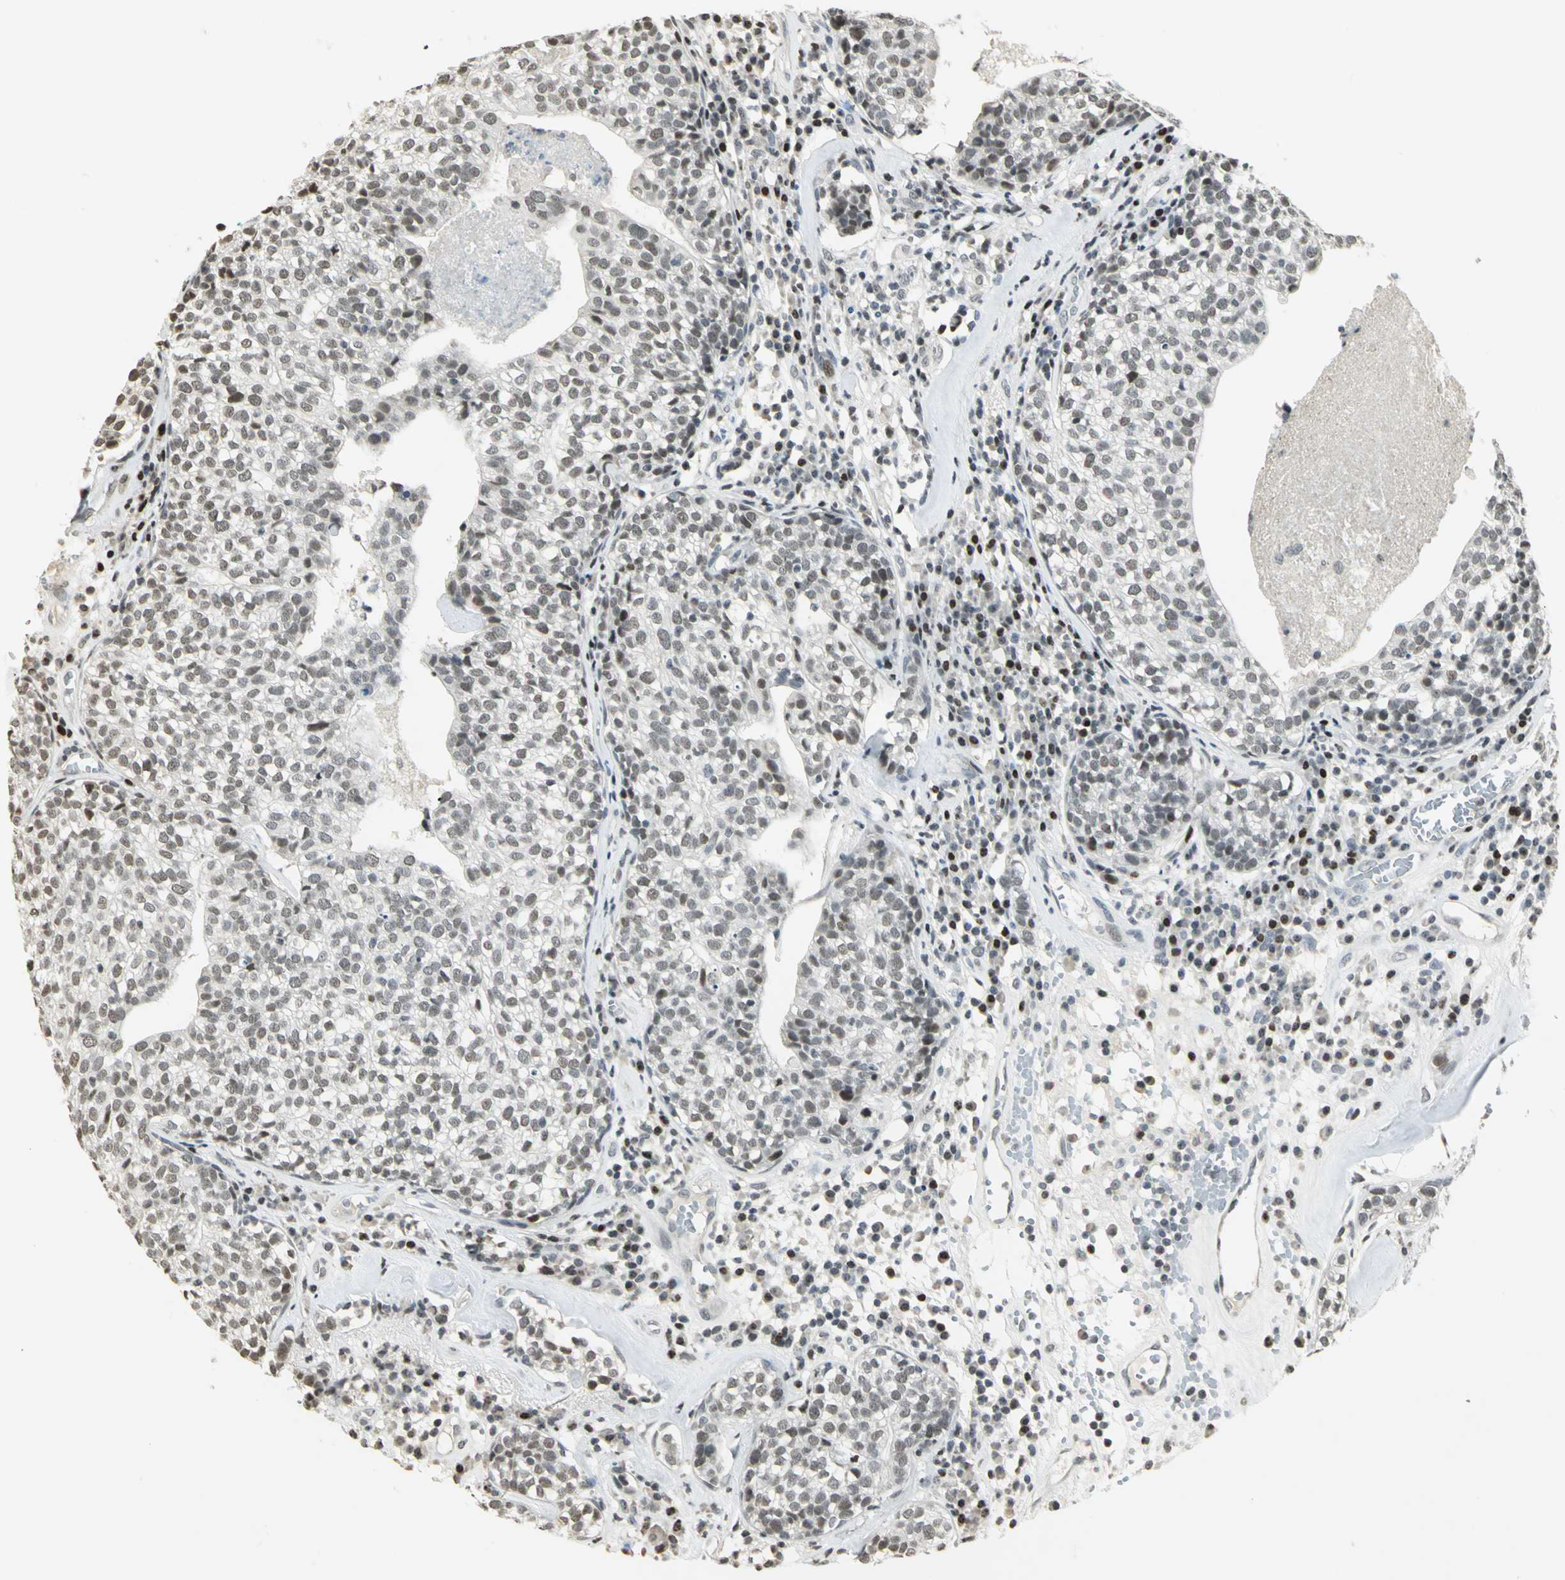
{"staining": {"intensity": "weak", "quantity": "25%-75%", "location": "nuclear"}, "tissue": "head and neck cancer", "cell_type": "Tumor cells", "image_type": "cancer", "snomed": [{"axis": "morphology", "description": "Adenocarcinoma, NOS"}, {"axis": "topography", "description": "Salivary gland"}, {"axis": "topography", "description": "Head-Neck"}], "caption": "Protein analysis of head and neck adenocarcinoma tissue exhibits weak nuclear staining in about 25%-75% of tumor cells. Nuclei are stained in blue.", "gene": "KDM1A", "patient": {"sex": "female", "age": 65}}